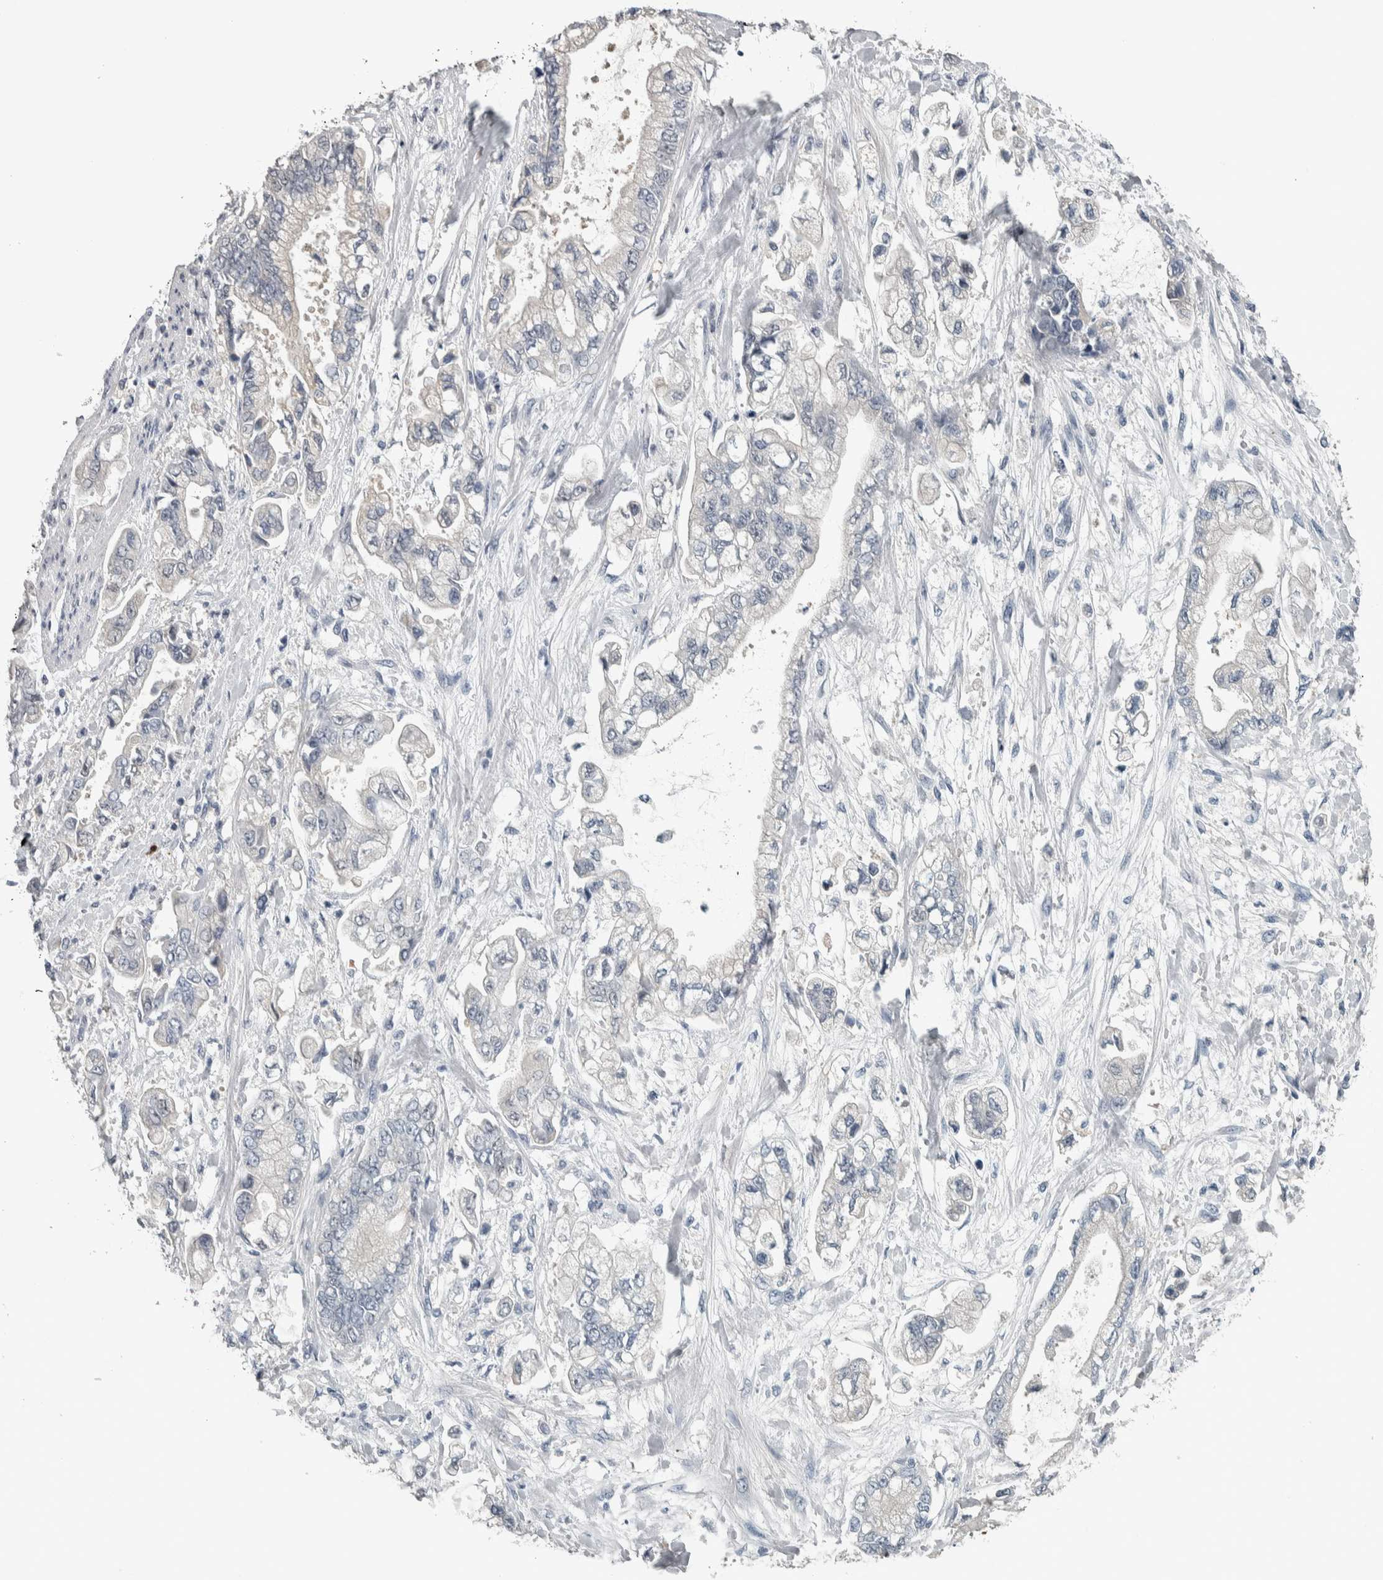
{"staining": {"intensity": "negative", "quantity": "none", "location": "none"}, "tissue": "stomach cancer", "cell_type": "Tumor cells", "image_type": "cancer", "snomed": [{"axis": "morphology", "description": "Normal tissue, NOS"}, {"axis": "morphology", "description": "Adenocarcinoma, NOS"}, {"axis": "topography", "description": "Stomach"}], "caption": "A photomicrograph of stomach cancer (adenocarcinoma) stained for a protein shows no brown staining in tumor cells. (Stains: DAB immunohistochemistry (IHC) with hematoxylin counter stain, Microscopy: brightfield microscopy at high magnification).", "gene": "CAVIN4", "patient": {"sex": "male", "age": 62}}